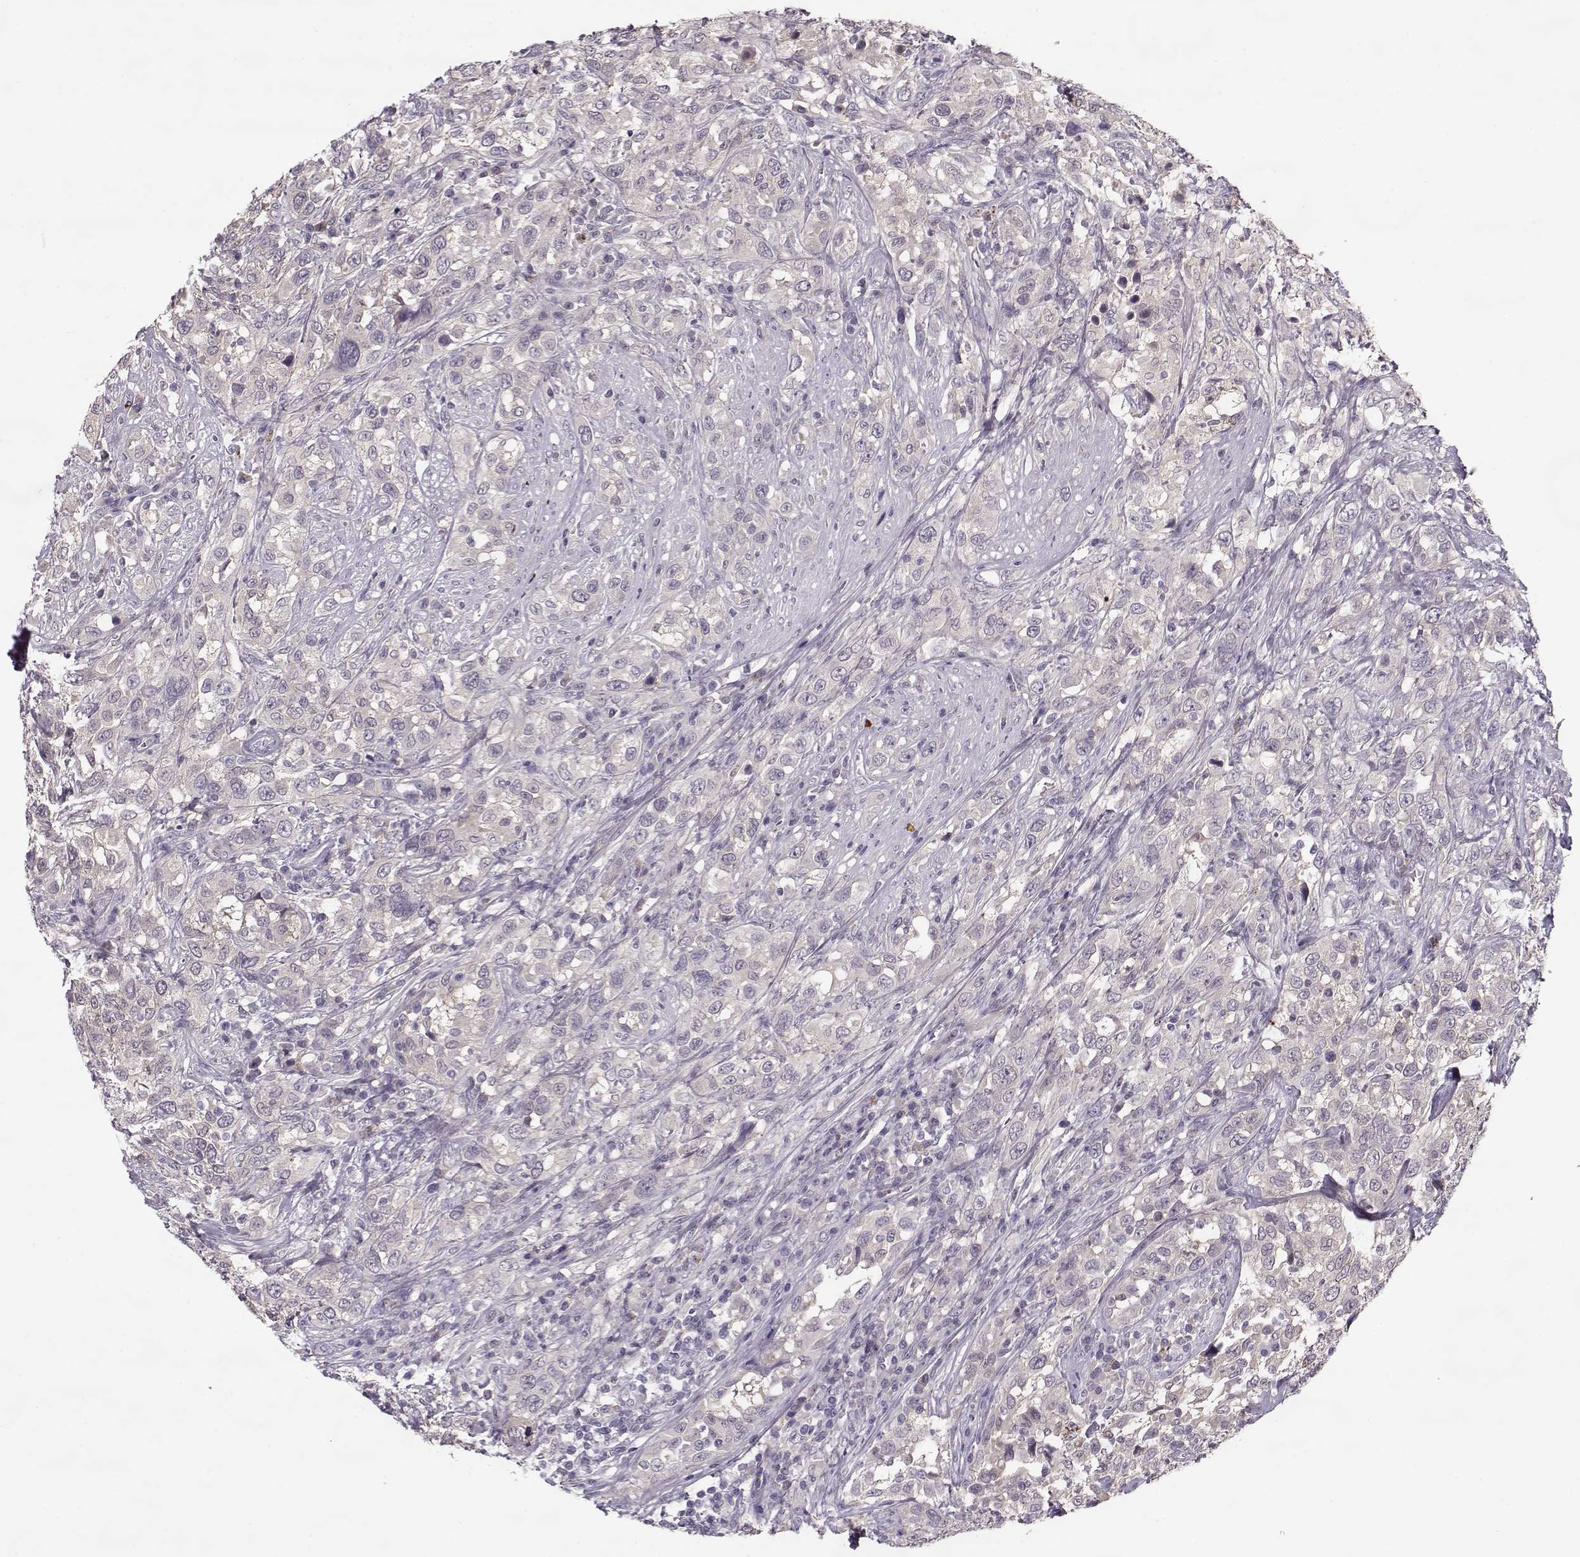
{"staining": {"intensity": "negative", "quantity": "none", "location": "none"}, "tissue": "urothelial cancer", "cell_type": "Tumor cells", "image_type": "cancer", "snomed": [{"axis": "morphology", "description": "Urothelial carcinoma, NOS"}, {"axis": "morphology", "description": "Urothelial carcinoma, High grade"}, {"axis": "topography", "description": "Urinary bladder"}], "caption": "An immunohistochemistry image of transitional cell carcinoma is shown. There is no staining in tumor cells of transitional cell carcinoma. Brightfield microscopy of immunohistochemistry (IHC) stained with DAB (3,3'-diaminobenzidine) (brown) and hematoxylin (blue), captured at high magnification.", "gene": "ACOT11", "patient": {"sex": "female", "age": 64}}